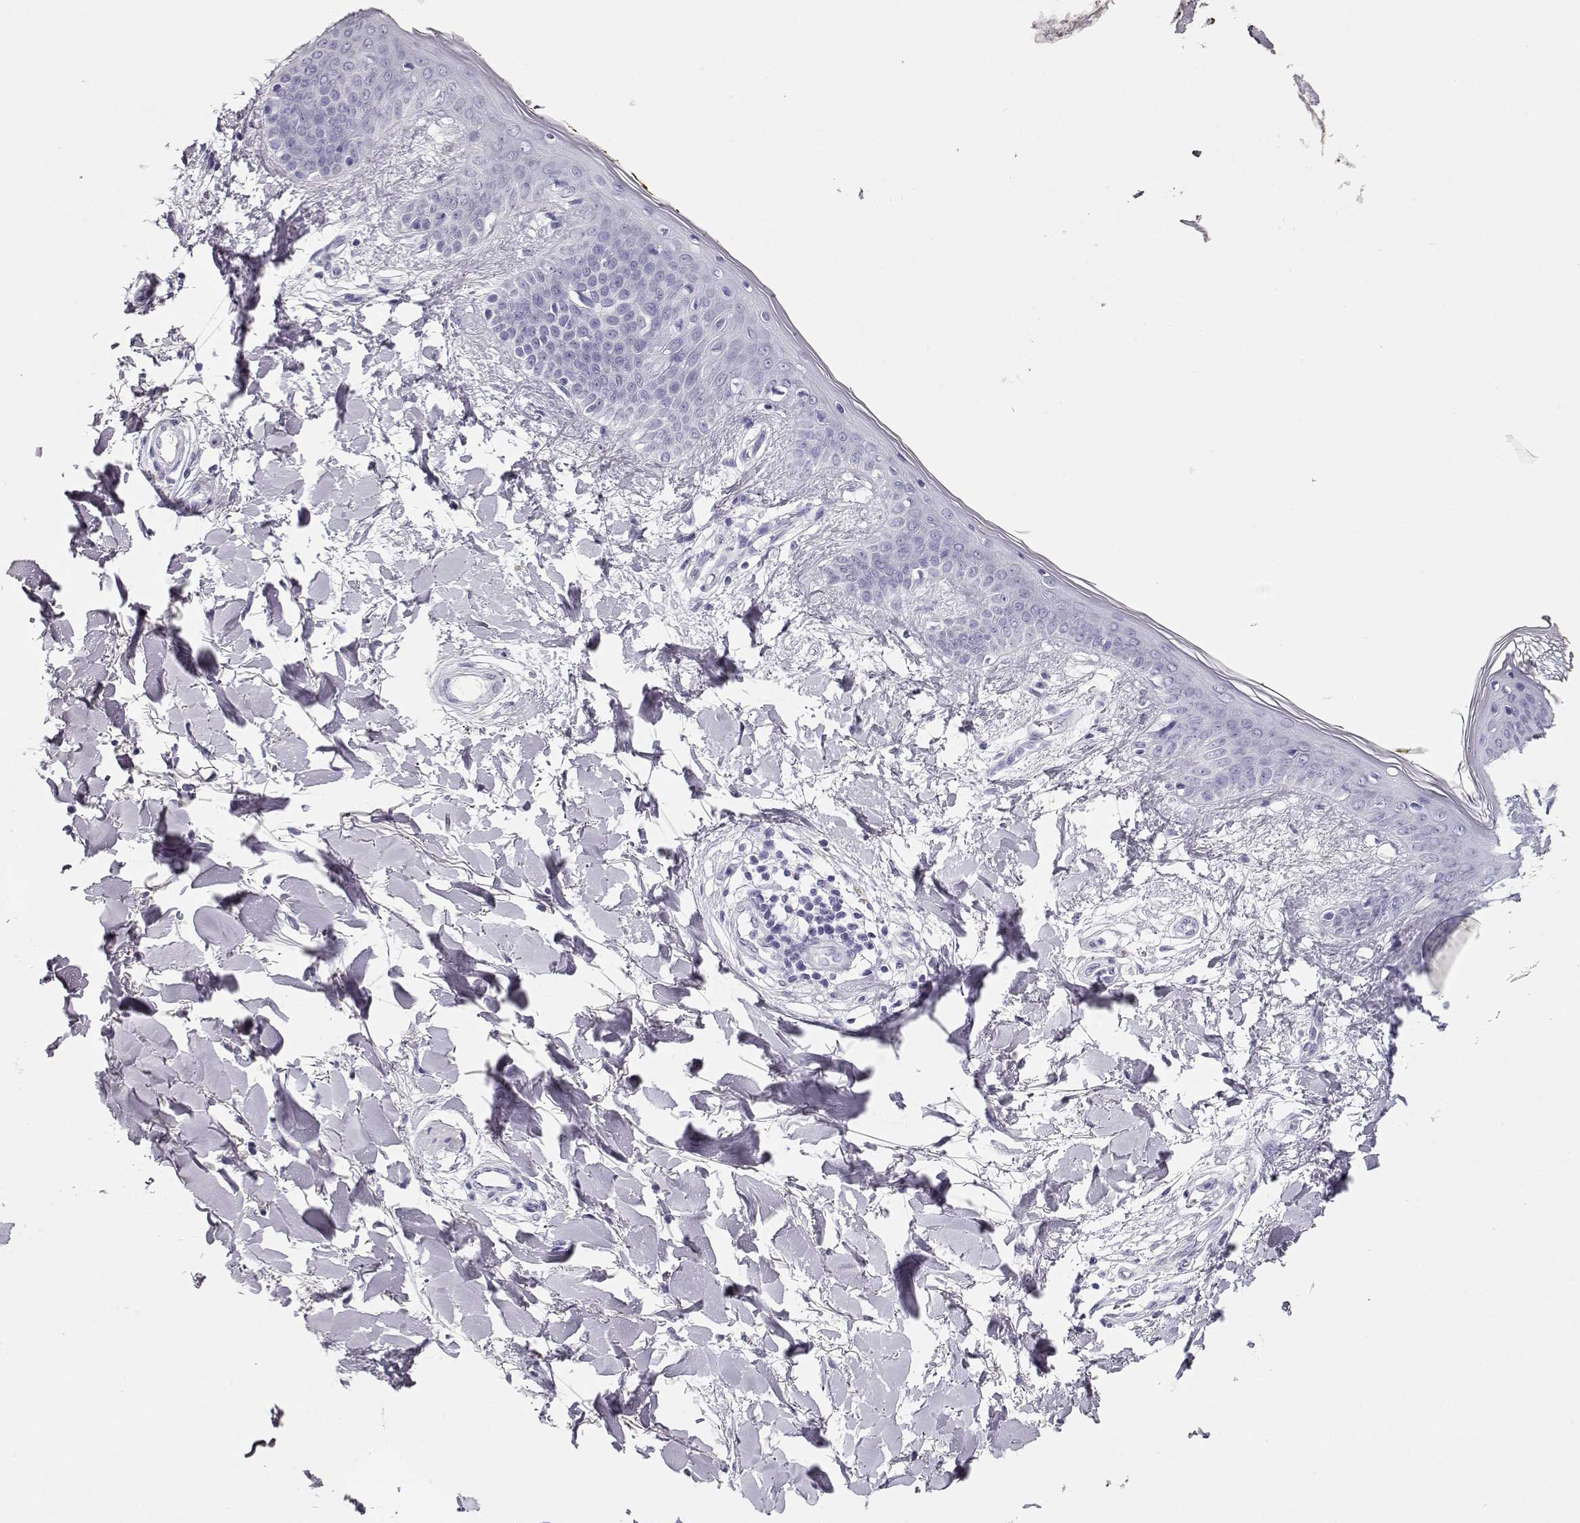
{"staining": {"intensity": "negative", "quantity": "none", "location": "none"}, "tissue": "skin", "cell_type": "Fibroblasts", "image_type": "normal", "snomed": [{"axis": "morphology", "description": "Normal tissue, NOS"}, {"axis": "topography", "description": "Skin"}], "caption": "High power microscopy histopathology image of an immunohistochemistry micrograph of unremarkable skin, revealing no significant expression in fibroblasts.", "gene": "MAGEC1", "patient": {"sex": "female", "age": 34}}